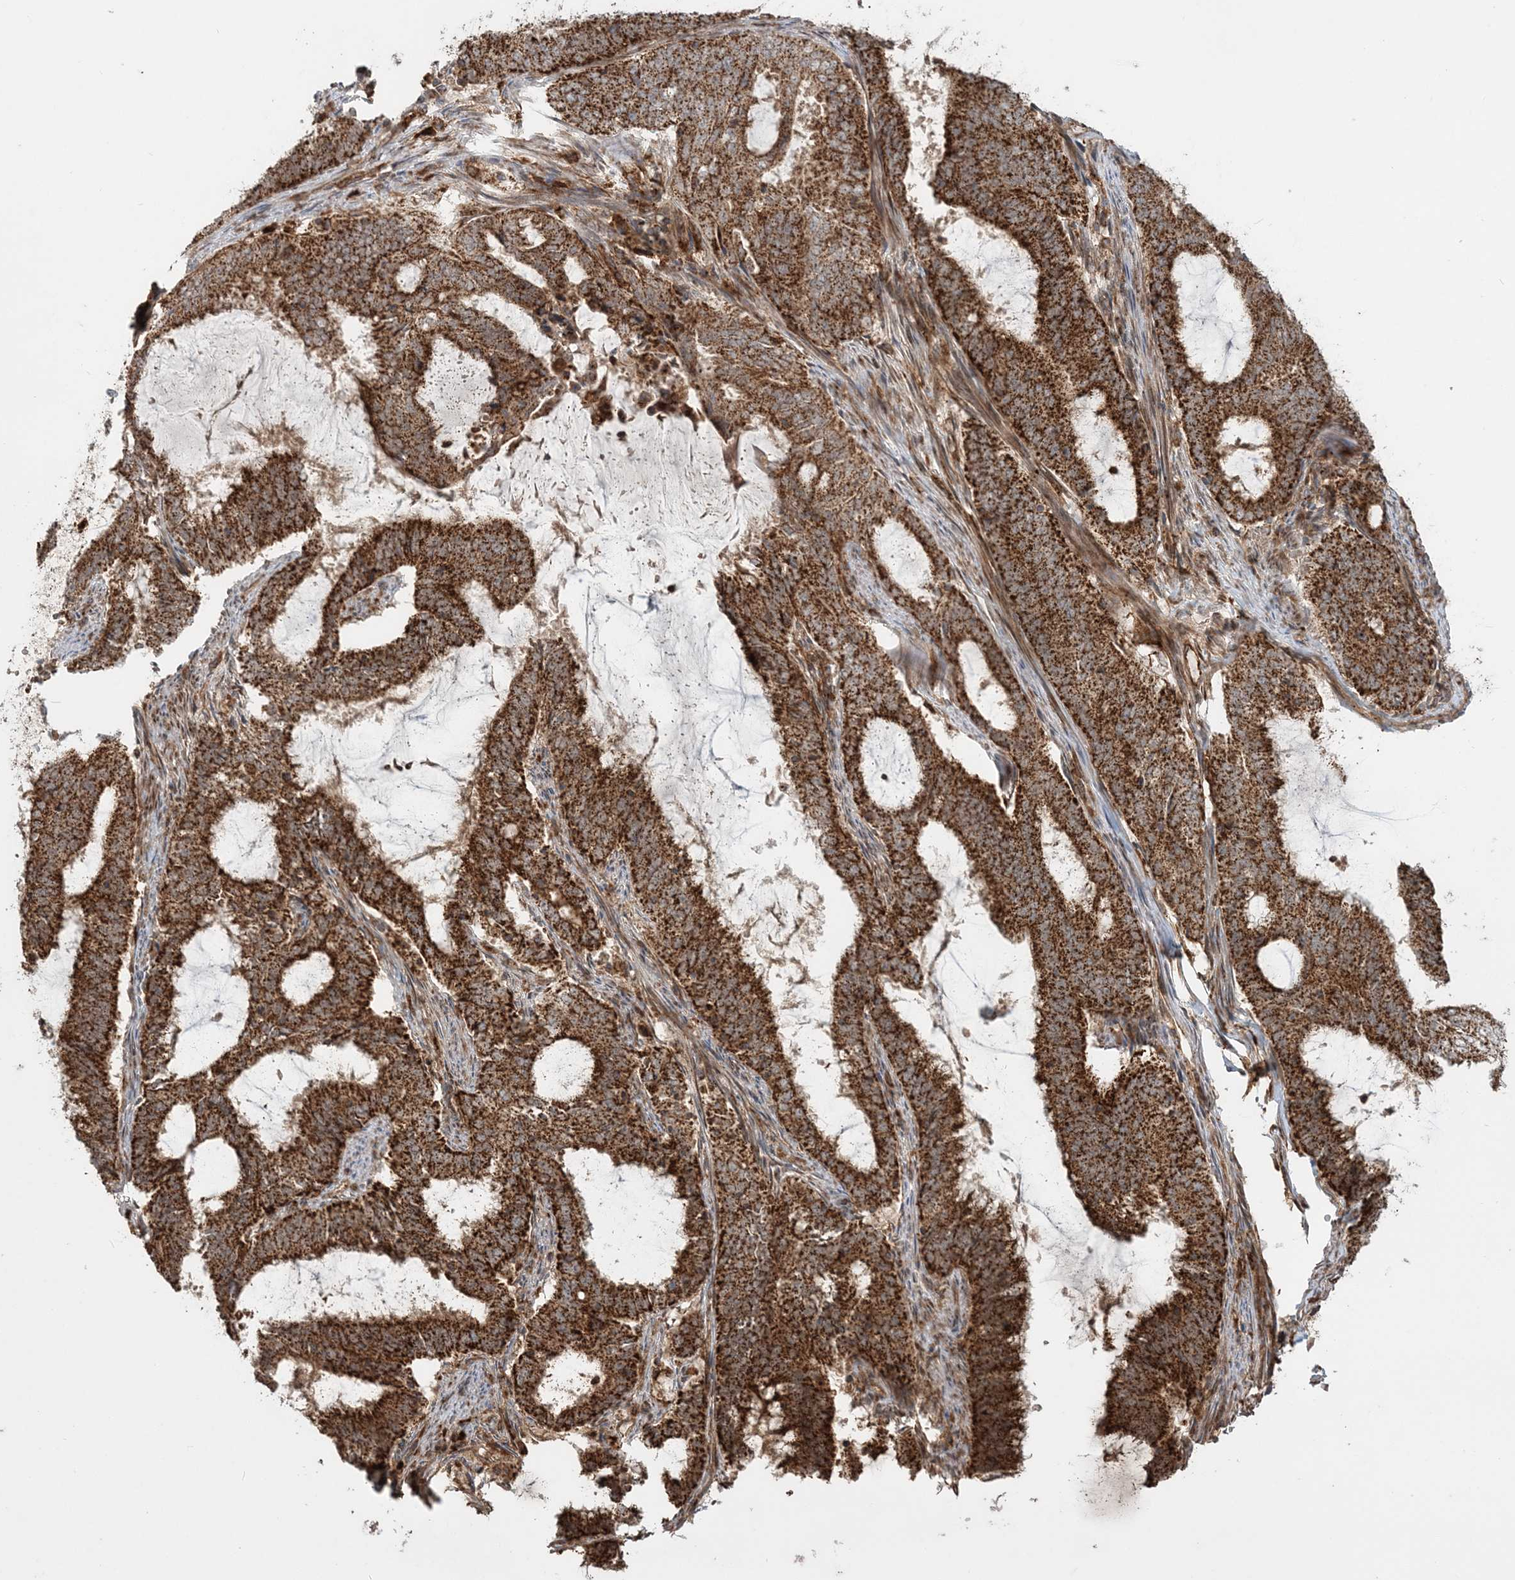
{"staining": {"intensity": "strong", "quantity": ">75%", "location": "cytoplasmic/membranous"}, "tissue": "endometrial cancer", "cell_type": "Tumor cells", "image_type": "cancer", "snomed": [{"axis": "morphology", "description": "Adenocarcinoma, NOS"}, {"axis": "topography", "description": "Endometrium"}], "caption": "An immunohistochemistry (IHC) histopathology image of neoplastic tissue is shown. Protein staining in brown labels strong cytoplasmic/membranous positivity in endometrial cancer within tumor cells. (Brightfield microscopy of DAB IHC at high magnification).", "gene": "LRPPRC", "patient": {"sex": "female", "age": 51}}